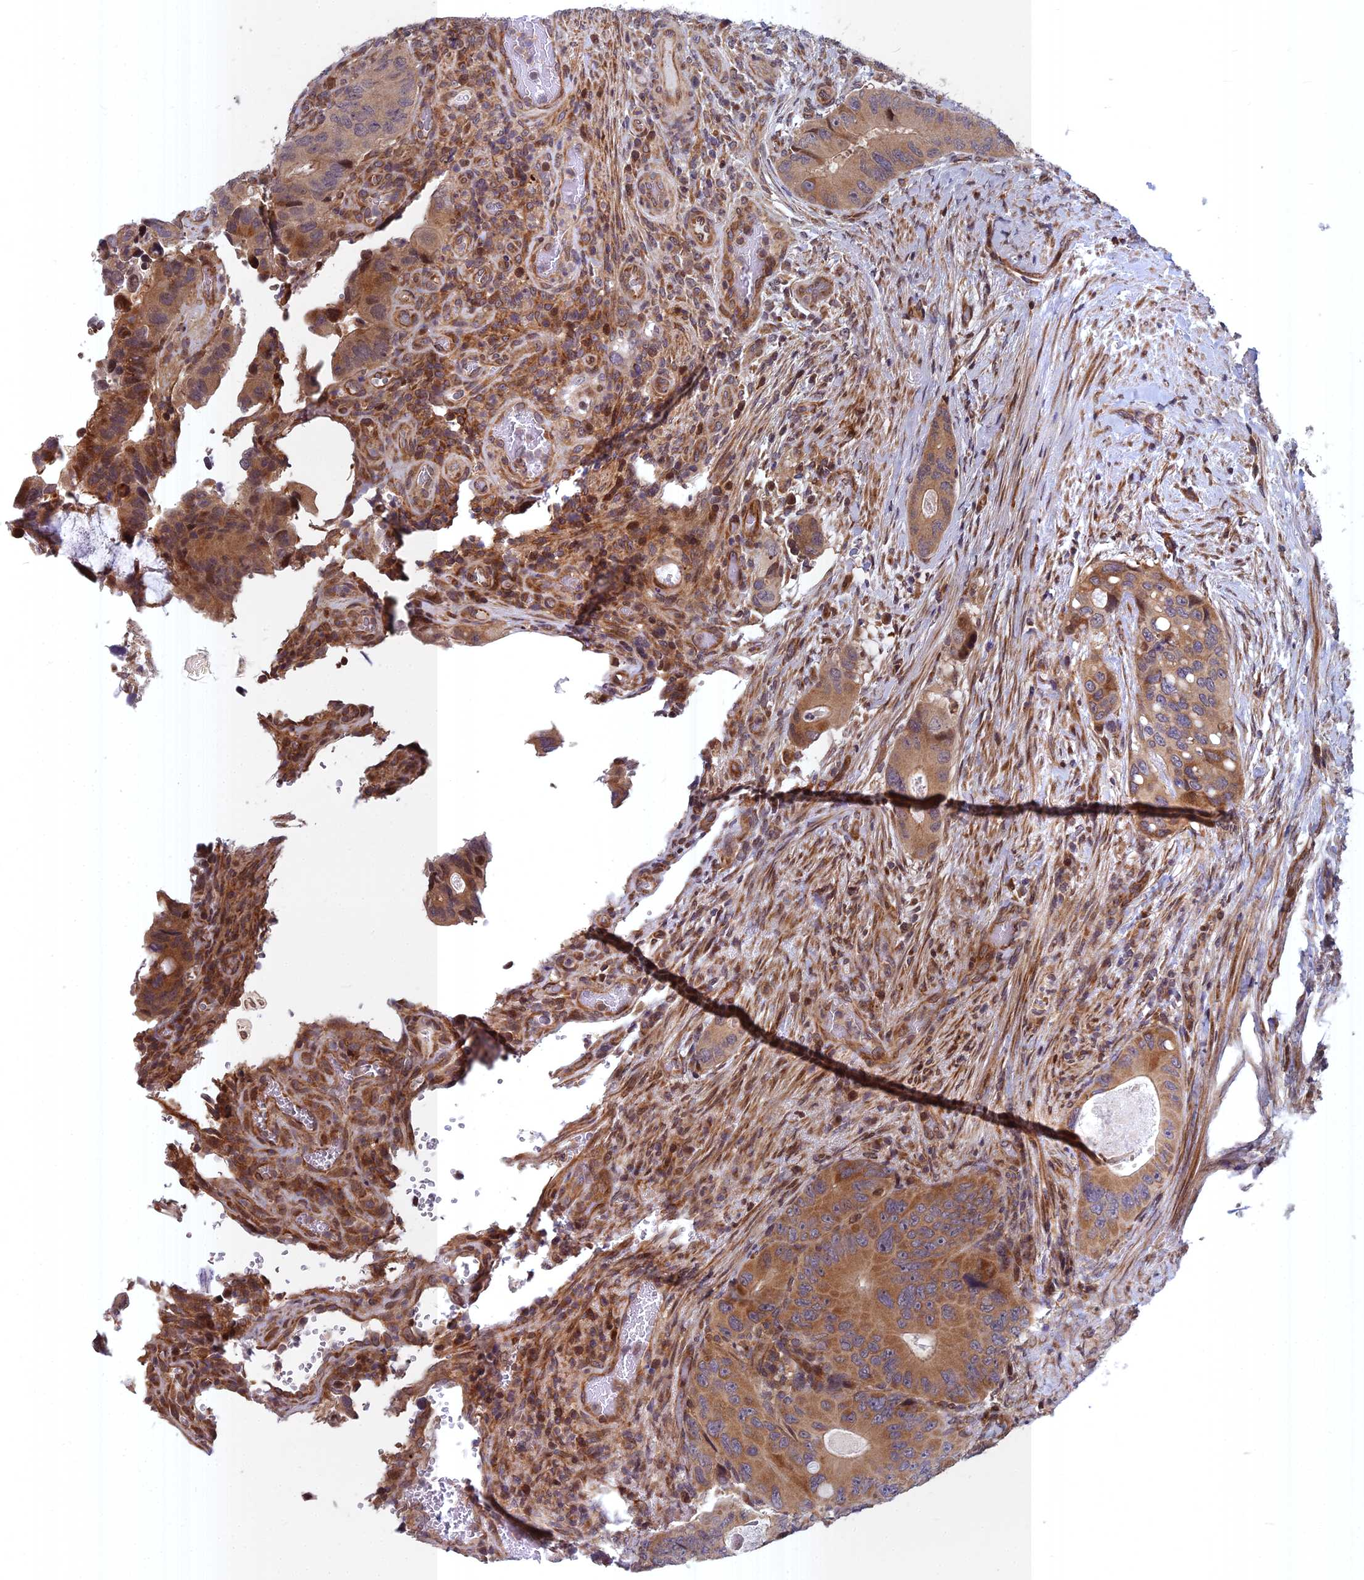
{"staining": {"intensity": "moderate", "quantity": ">75%", "location": "cytoplasmic/membranous"}, "tissue": "colorectal cancer", "cell_type": "Tumor cells", "image_type": "cancer", "snomed": [{"axis": "morphology", "description": "Adenocarcinoma, NOS"}, {"axis": "topography", "description": "Colon"}], "caption": "This histopathology image displays colorectal adenocarcinoma stained with immunohistochemistry to label a protein in brown. The cytoplasmic/membranous of tumor cells show moderate positivity for the protein. Nuclei are counter-stained blue.", "gene": "COMMD2", "patient": {"sex": "male", "age": 84}}